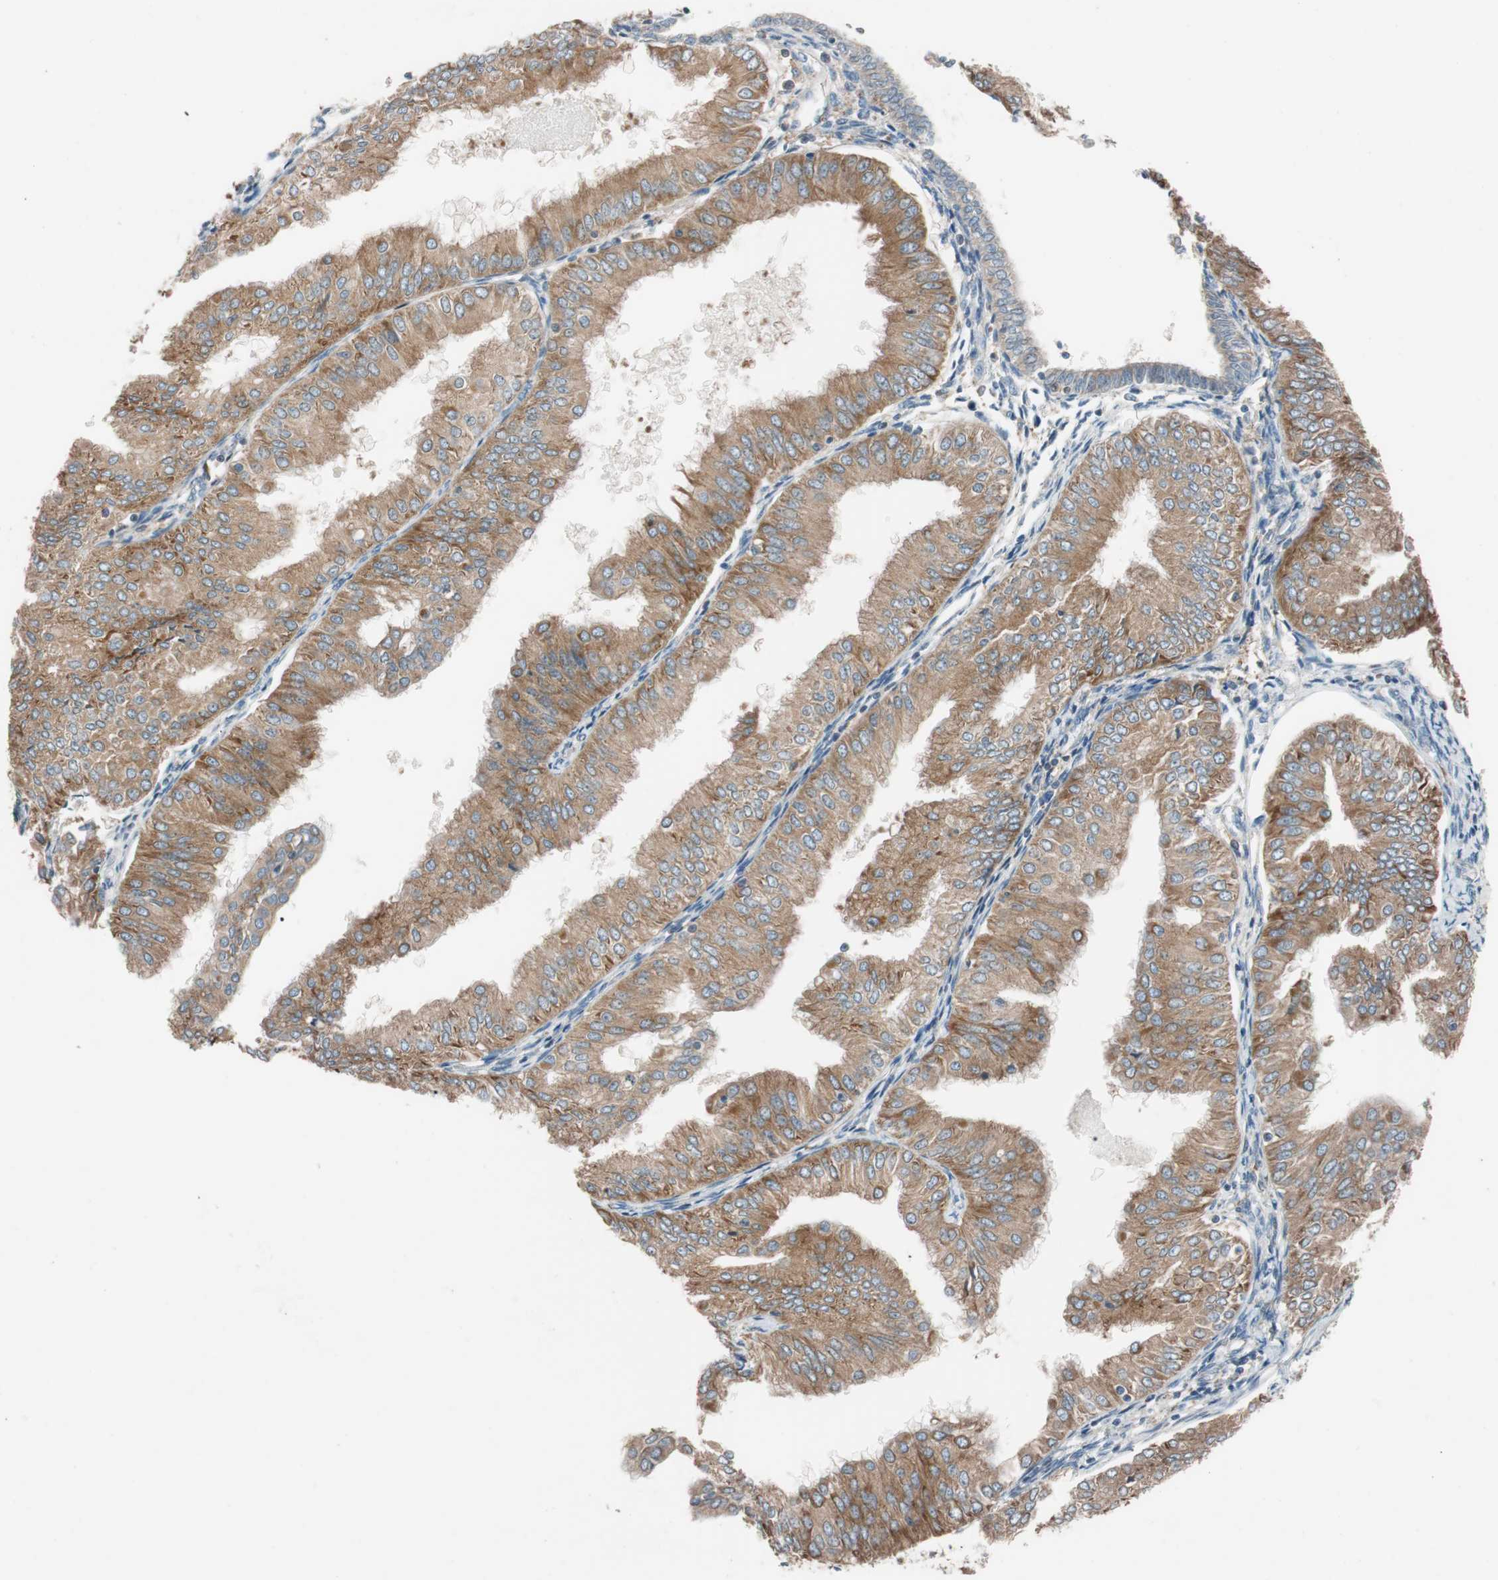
{"staining": {"intensity": "moderate", "quantity": ">75%", "location": "cytoplasmic/membranous"}, "tissue": "endometrial cancer", "cell_type": "Tumor cells", "image_type": "cancer", "snomed": [{"axis": "morphology", "description": "Adenocarcinoma, NOS"}, {"axis": "topography", "description": "Endometrium"}], "caption": "A histopathology image of human endometrial adenocarcinoma stained for a protein shows moderate cytoplasmic/membranous brown staining in tumor cells.", "gene": "FAAH", "patient": {"sex": "female", "age": 53}}